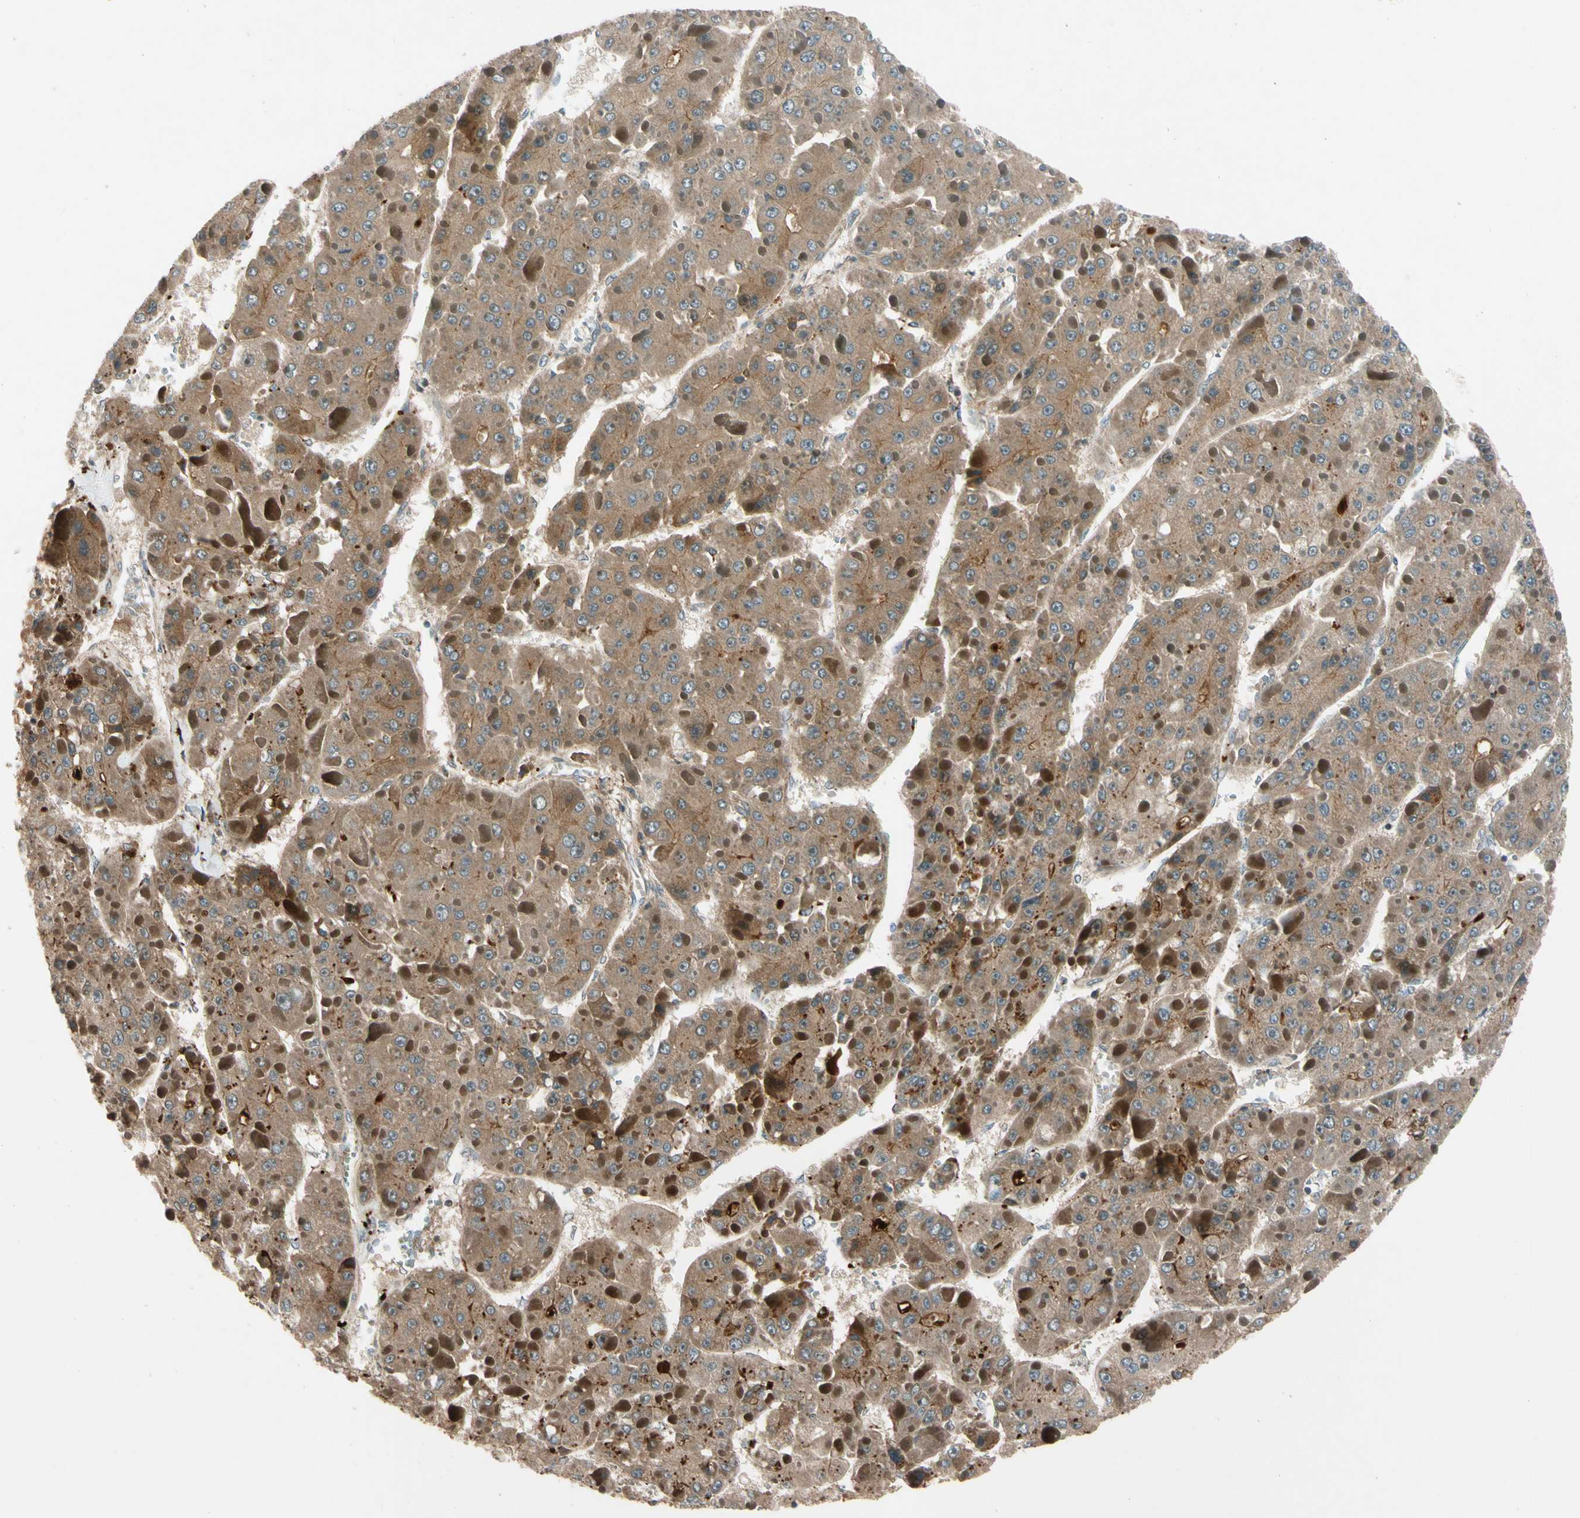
{"staining": {"intensity": "moderate", "quantity": ">75%", "location": "cytoplasmic/membranous"}, "tissue": "liver cancer", "cell_type": "Tumor cells", "image_type": "cancer", "snomed": [{"axis": "morphology", "description": "Carcinoma, Hepatocellular, NOS"}, {"axis": "topography", "description": "Liver"}], "caption": "Brown immunohistochemical staining in hepatocellular carcinoma (liver) shows moderate cytoplasmic/membranous staining in approximately >75% of tumor cells.", "gene": "ACVR1C", "patient": {"sex": "female", "age": 73}}